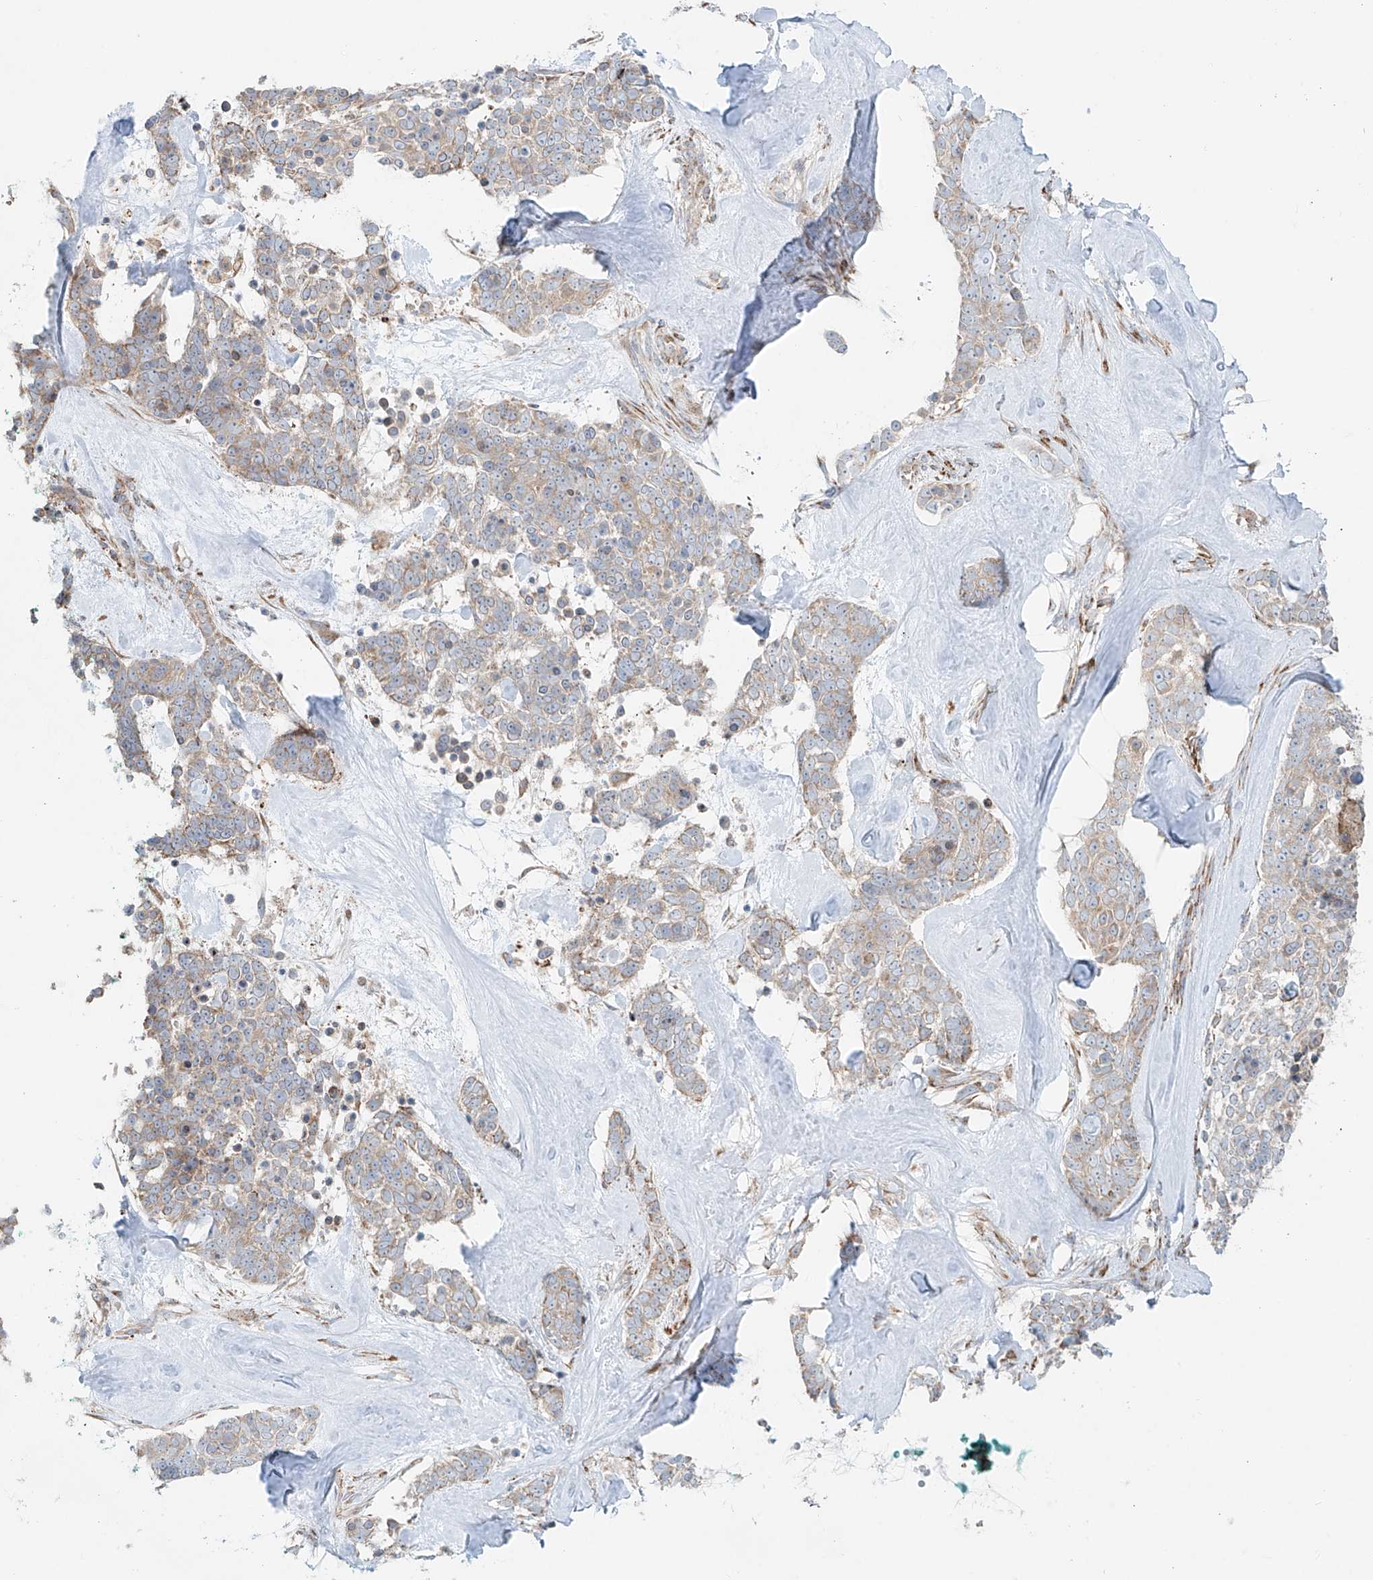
{"staining": {"intensity": "weak", "quantity": "25%-75%", "location": "cytoplasmic/membranous"}, "tissue": "skin cancer", "cell_type": "Tumor cells", "image_type": "cancer", "snomed": [{"axis": "morphology", "description": "Basal cell carcinoma"}, {"axis": "topography", "description": "Skin"}], "caption": "The immunohistochemical stain highlights weak cytoplasmic/membranous staining in tumor cells of skin cancer tissue.", "gene": "EIPR1", "patient": {"sex": "female", "age": 81}}